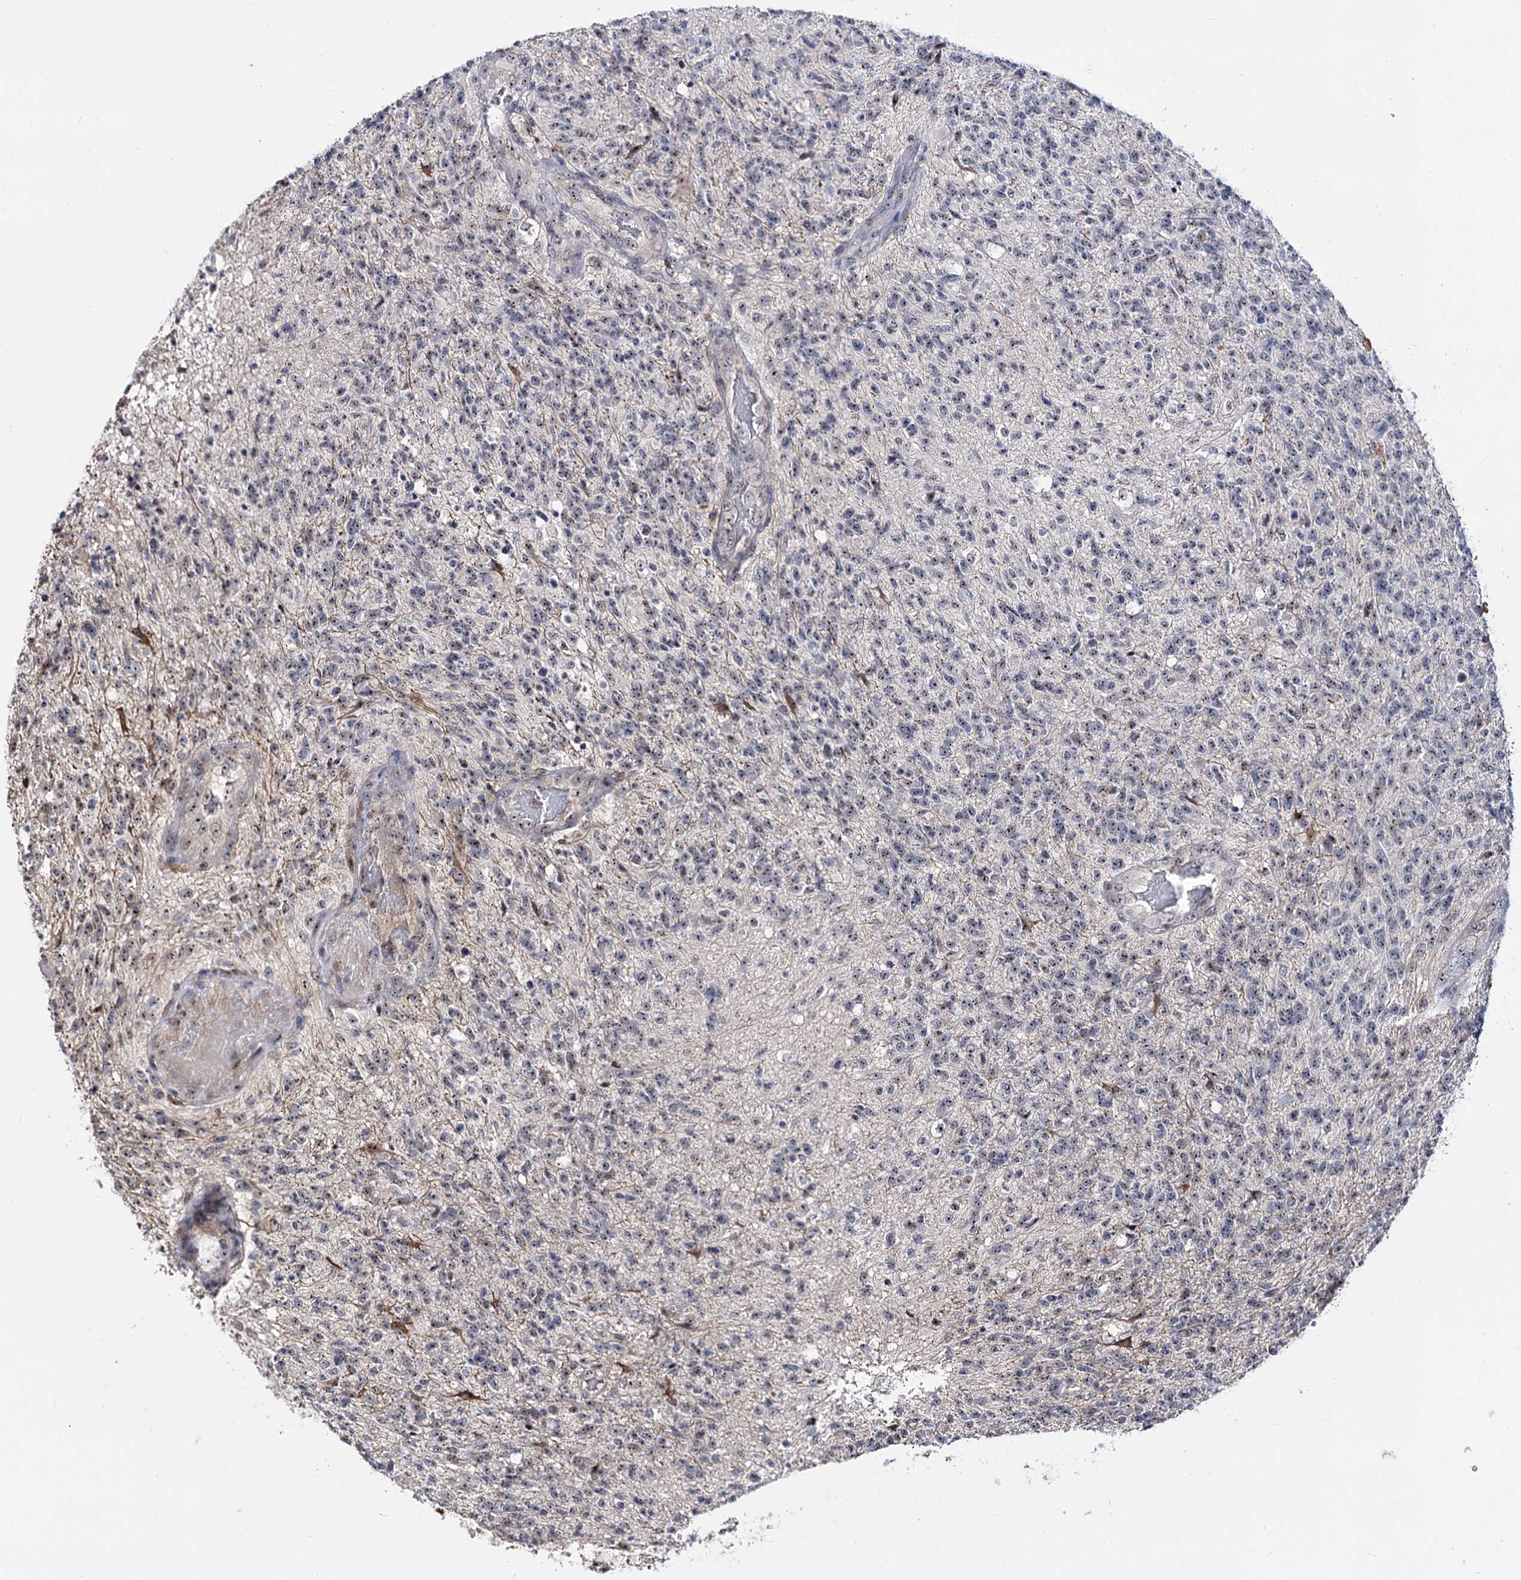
{"staining": {"intensity": "weak", "quantity": "<25%", "location": "nuclear"}, "tissue": "glioma", "cell_type": "Tumor cells", "image_type": "cancer", "snomed": [{"axis": "morphology", "description": "Glioma, malignant, High grade"}, {"axis": "topography", "description": "Brain"}], "caption": "DAB (3,3'-diaminobenzidine) immunohistochemical staining of malignant glioma (high-grade) exhibits no significant positivity in tumor cells.", "gene": "SUPT20H", "patient": {"sex": "male", "age": 56}}